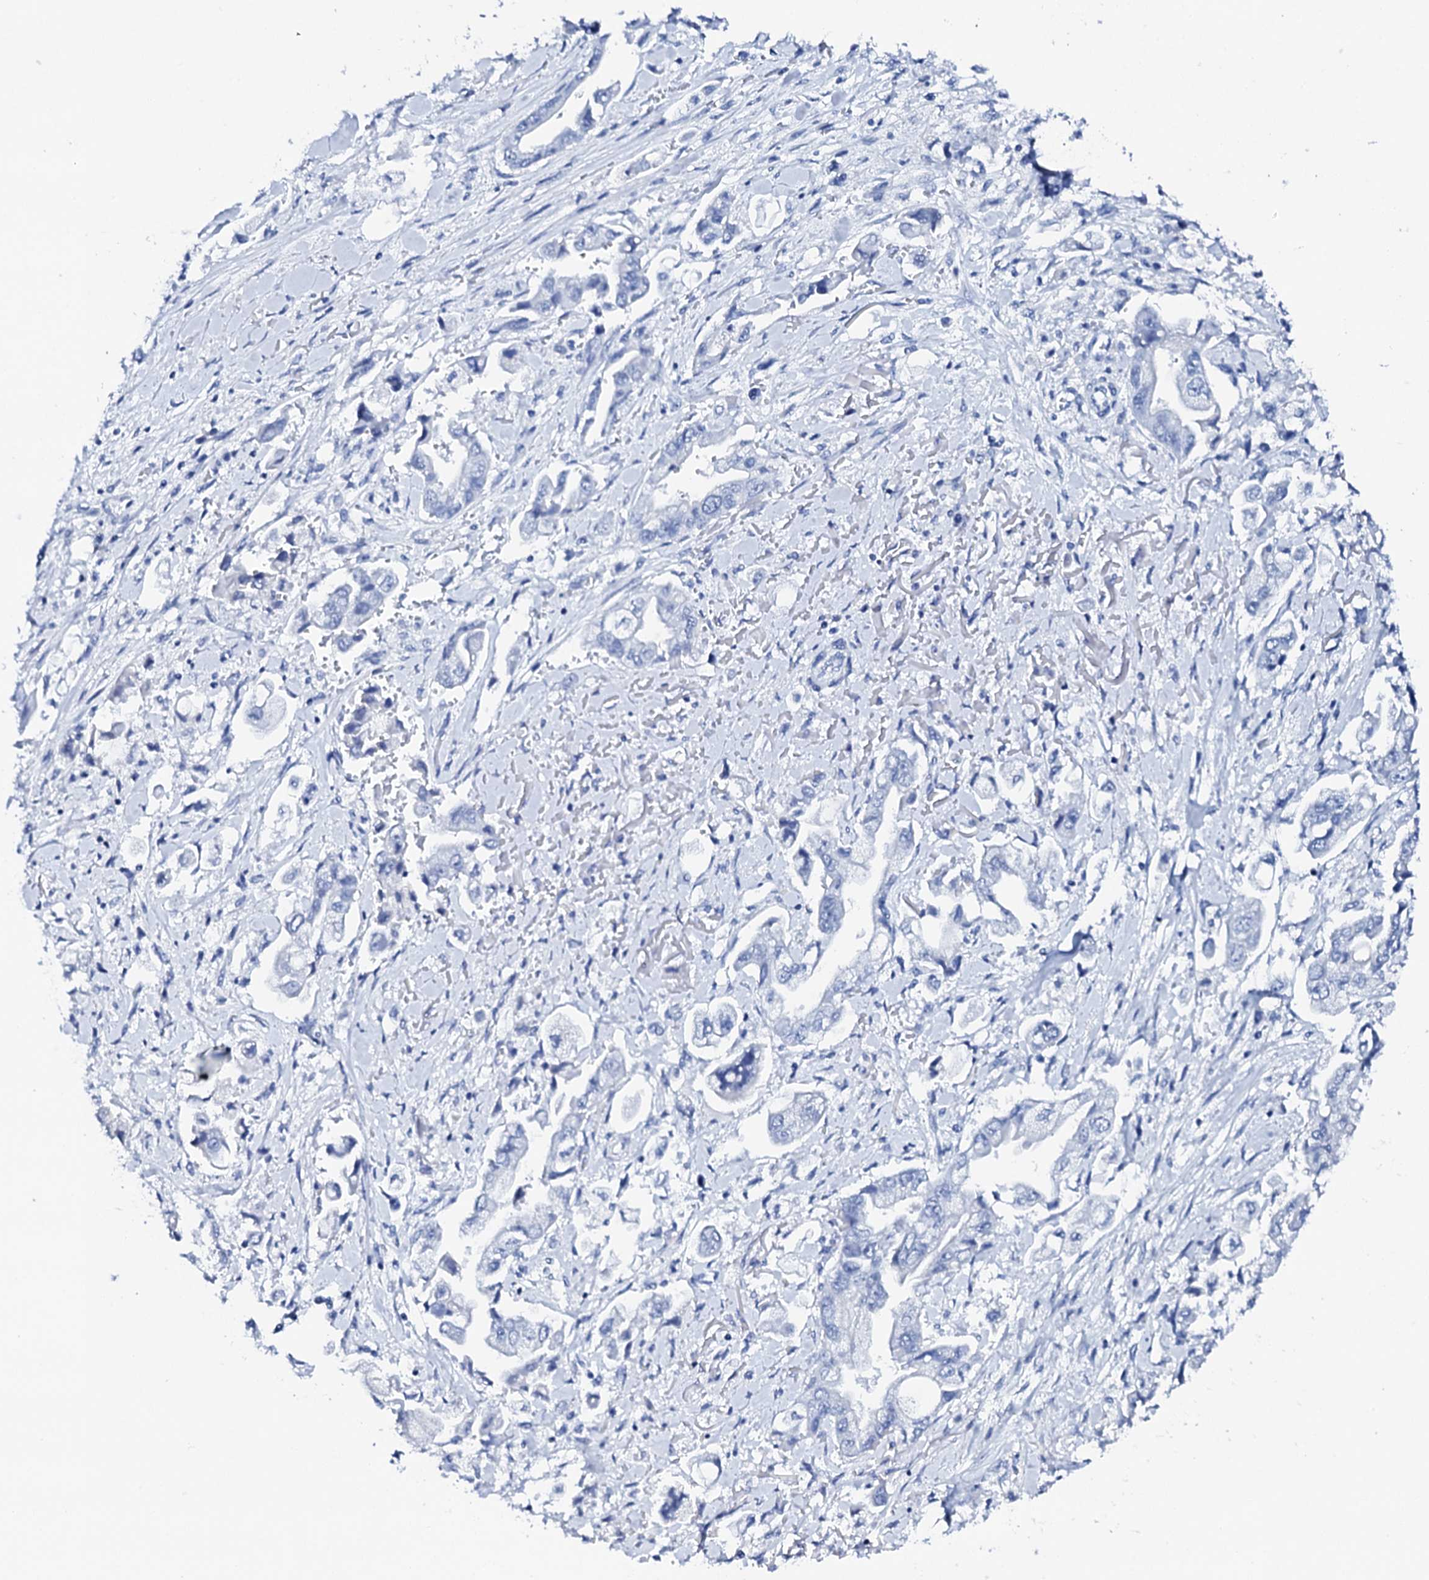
{"staining": {"intensity": "negative", "quantity": "none", "location": "none"}, "tissue": "stomach cancer", "cell_type": "Tumor cells", "image_type": "cancer", "snomed": [{"axis": "morphology", "description": "Adenocarcinoma, NOS"}, {"axis": "topography", "description": "Stomach"}], "caption": "A micrograph of stomach cancer stained for a protein shows no brown staining in tumor cells.", "gene": "FBXL16", "patient": {"sex": "male", "age": 62}}